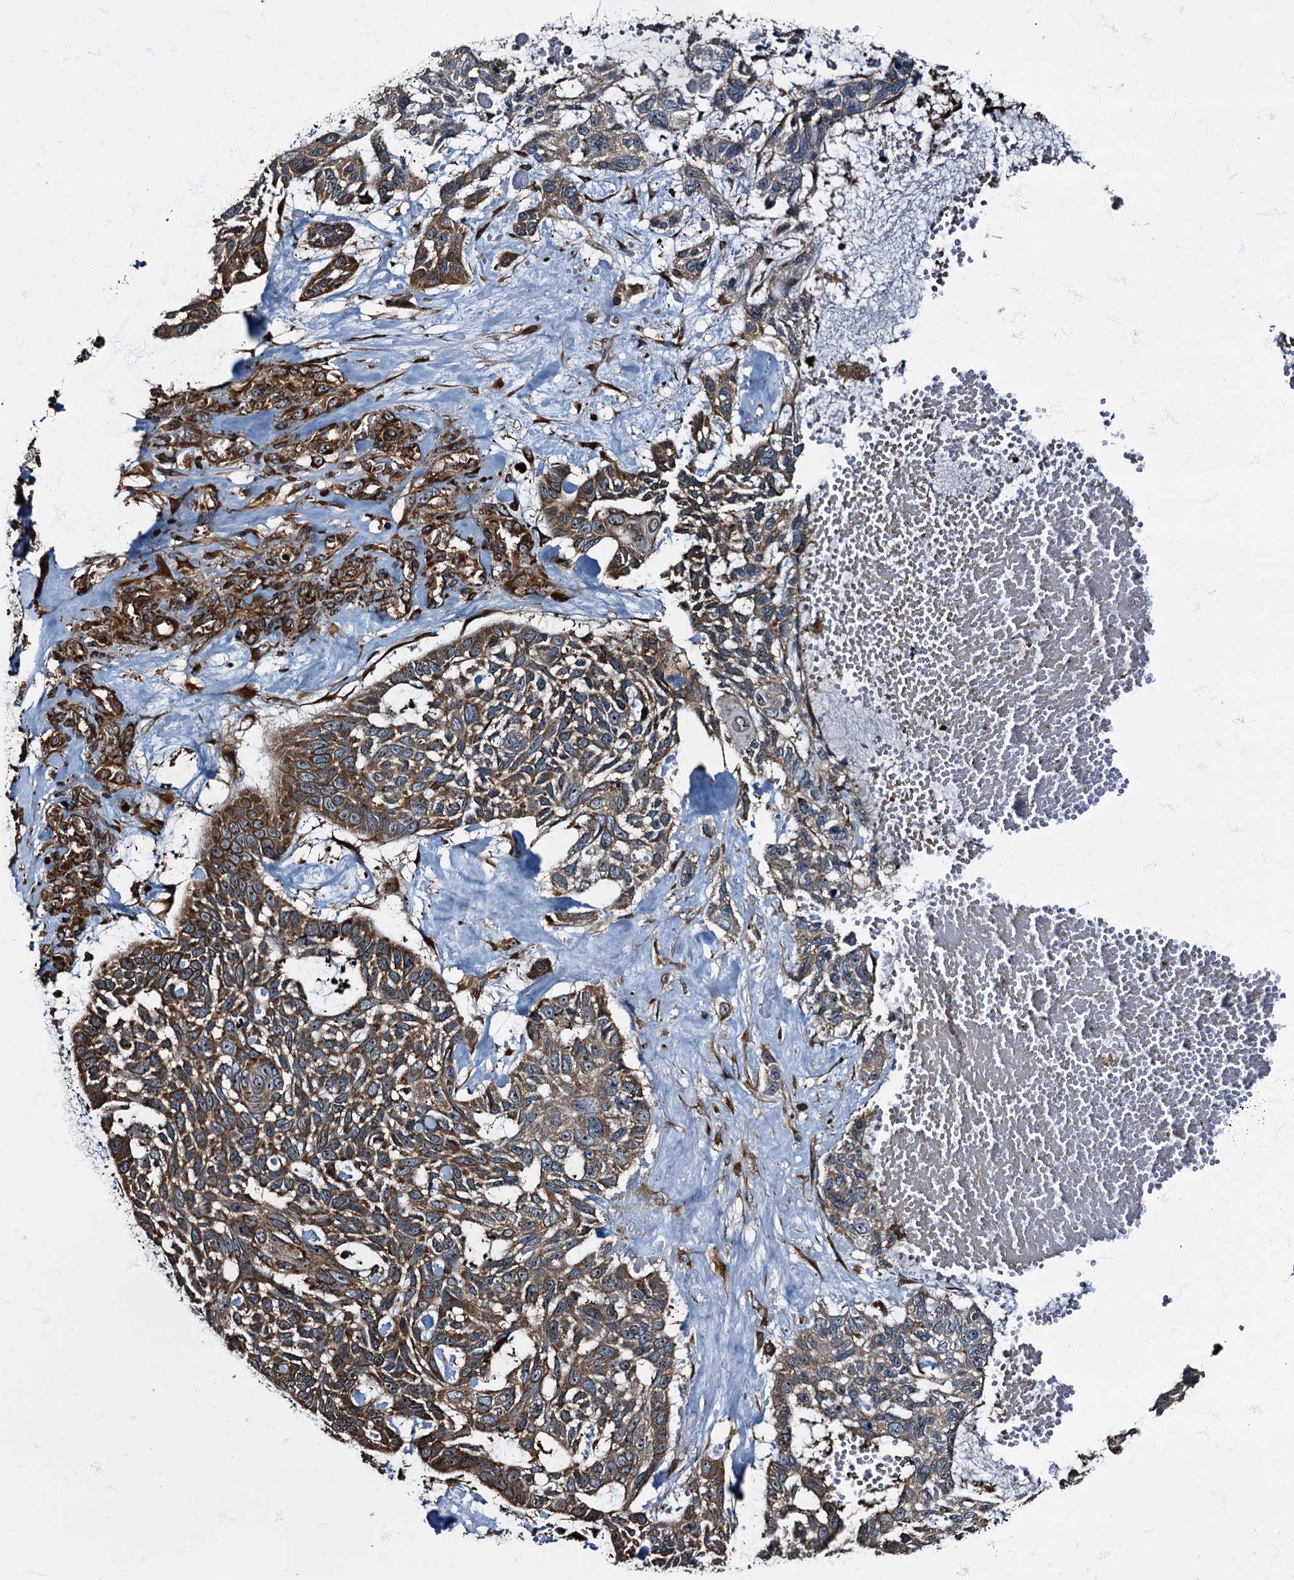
{"staining": {"intensity": "moderate", "quantity": ">75%", "location": "cytoplasmic/membranous"}, "tissue": "skin cancer", "cell_type": "Tumor cells", "image_type": "cancer", "snomed": [{"axis": "morphology", "description": "Basal cell carcinoma"}, {"axis": "topography", "description": "Skin"}], "caption": "Basal cell carcinoma (skin) stained with DAB (3,3'-diaminobenzidine) immunohistochemistry shows medium levels of moderate cytoplasmic/membranous staining in about >75% of tumor cells. The protein of interest is shown in brown color, while the nuclei are stained blue.", "gene": "ATP2C1", "patient": {"sex": "male", "age": 88}}